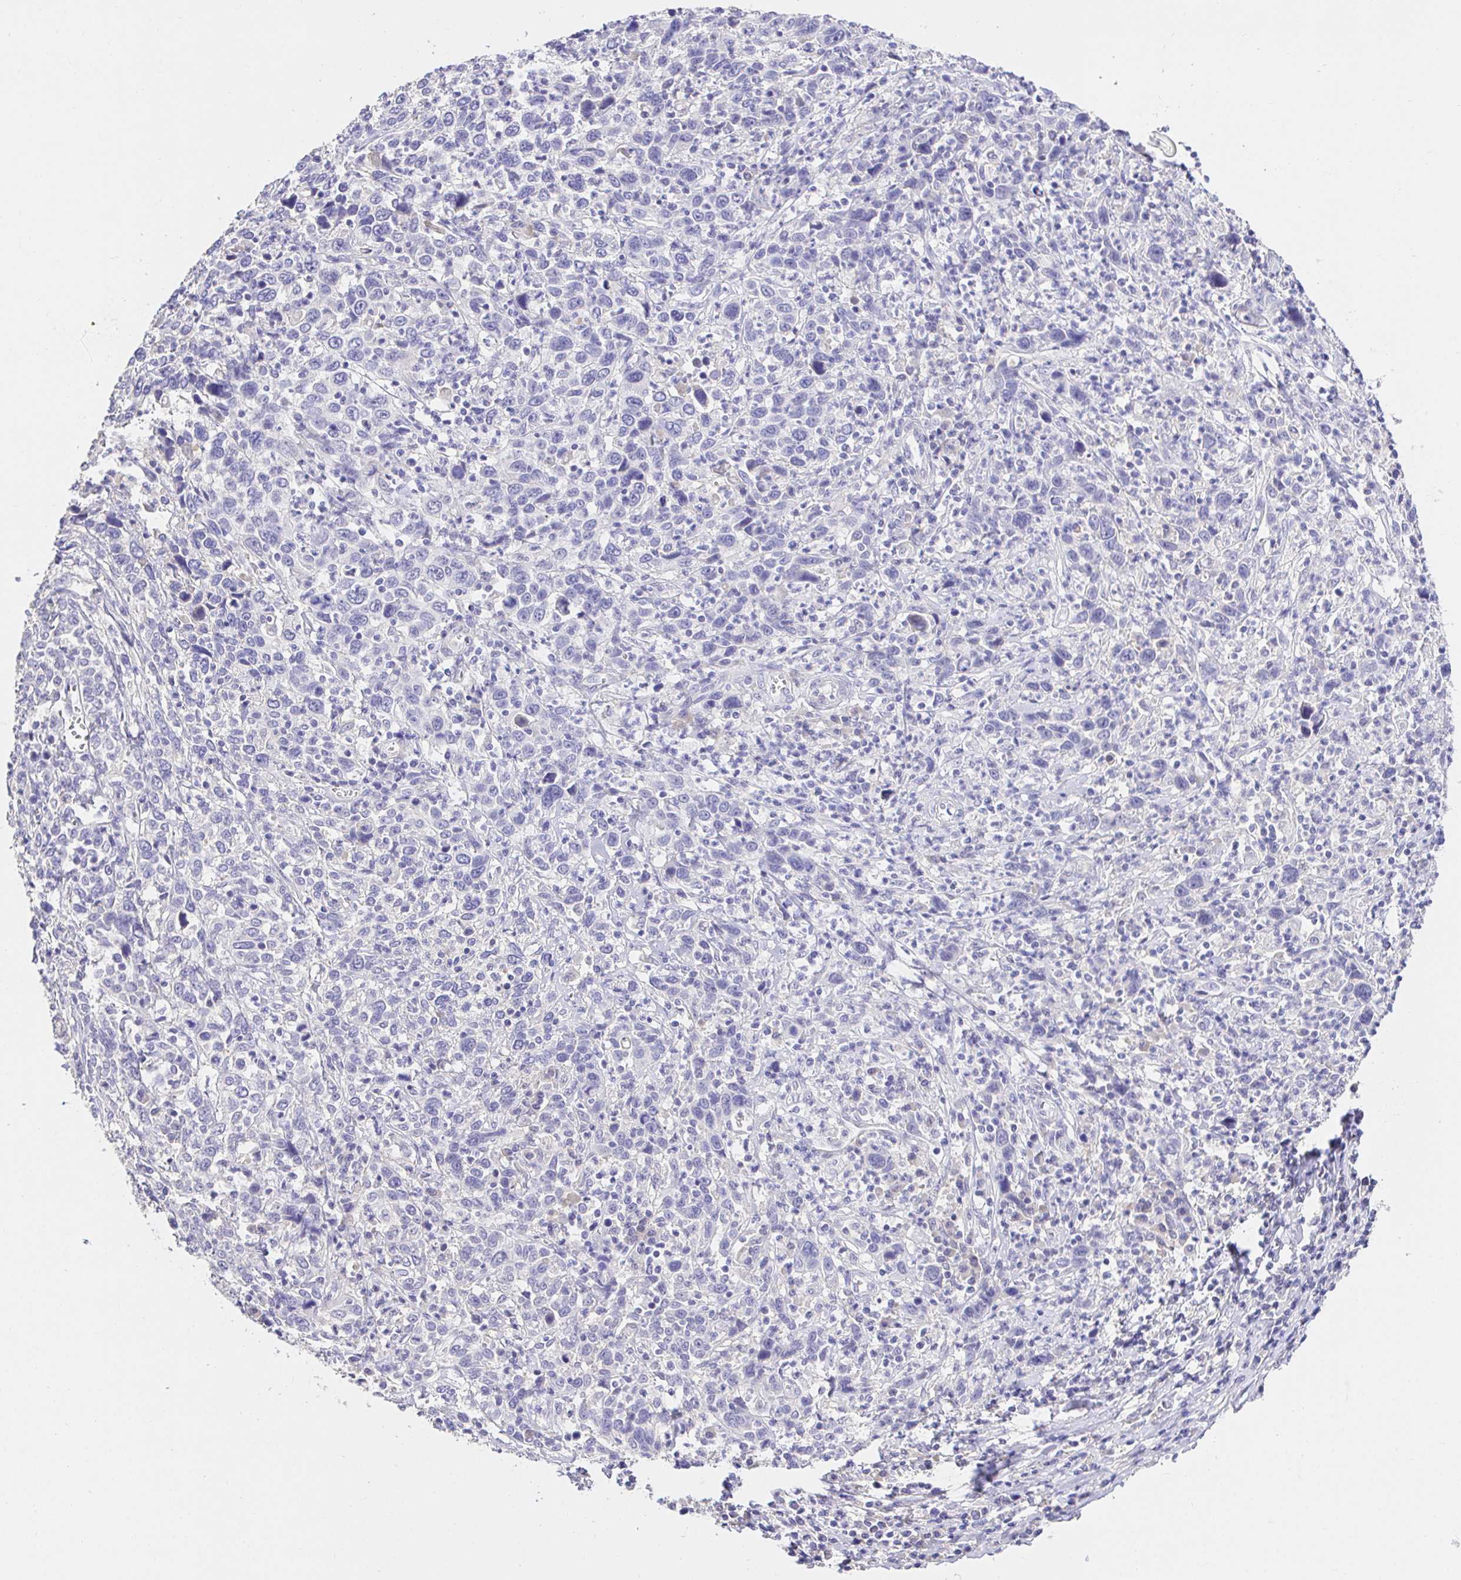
{"staining": {"intensity": "negative", "quantity": "none", "location": "none"}, "tissue": "cervical cancer", "cell_type": "Tumor cells", "image_type": "cancer", "snomed": [{"axis": "morphology", "description": "Squamous cell carcinoma, NOS"}, {"axis": "topography", "description": "Cervix"}], "caption": "IHC image of neoplastic tissue: cervical cancer stained with DAB (3,3'-diaminobenzidine) exhibits no significant protein expression in tumor cells. The staining was performed using DAB to visualize the protein expression in brown, while the nuclei were stained in blue with hematoxylin (Magnification: 20x).", "gene": "CDO1", "patient": {"sex": "female", "age": 46}}